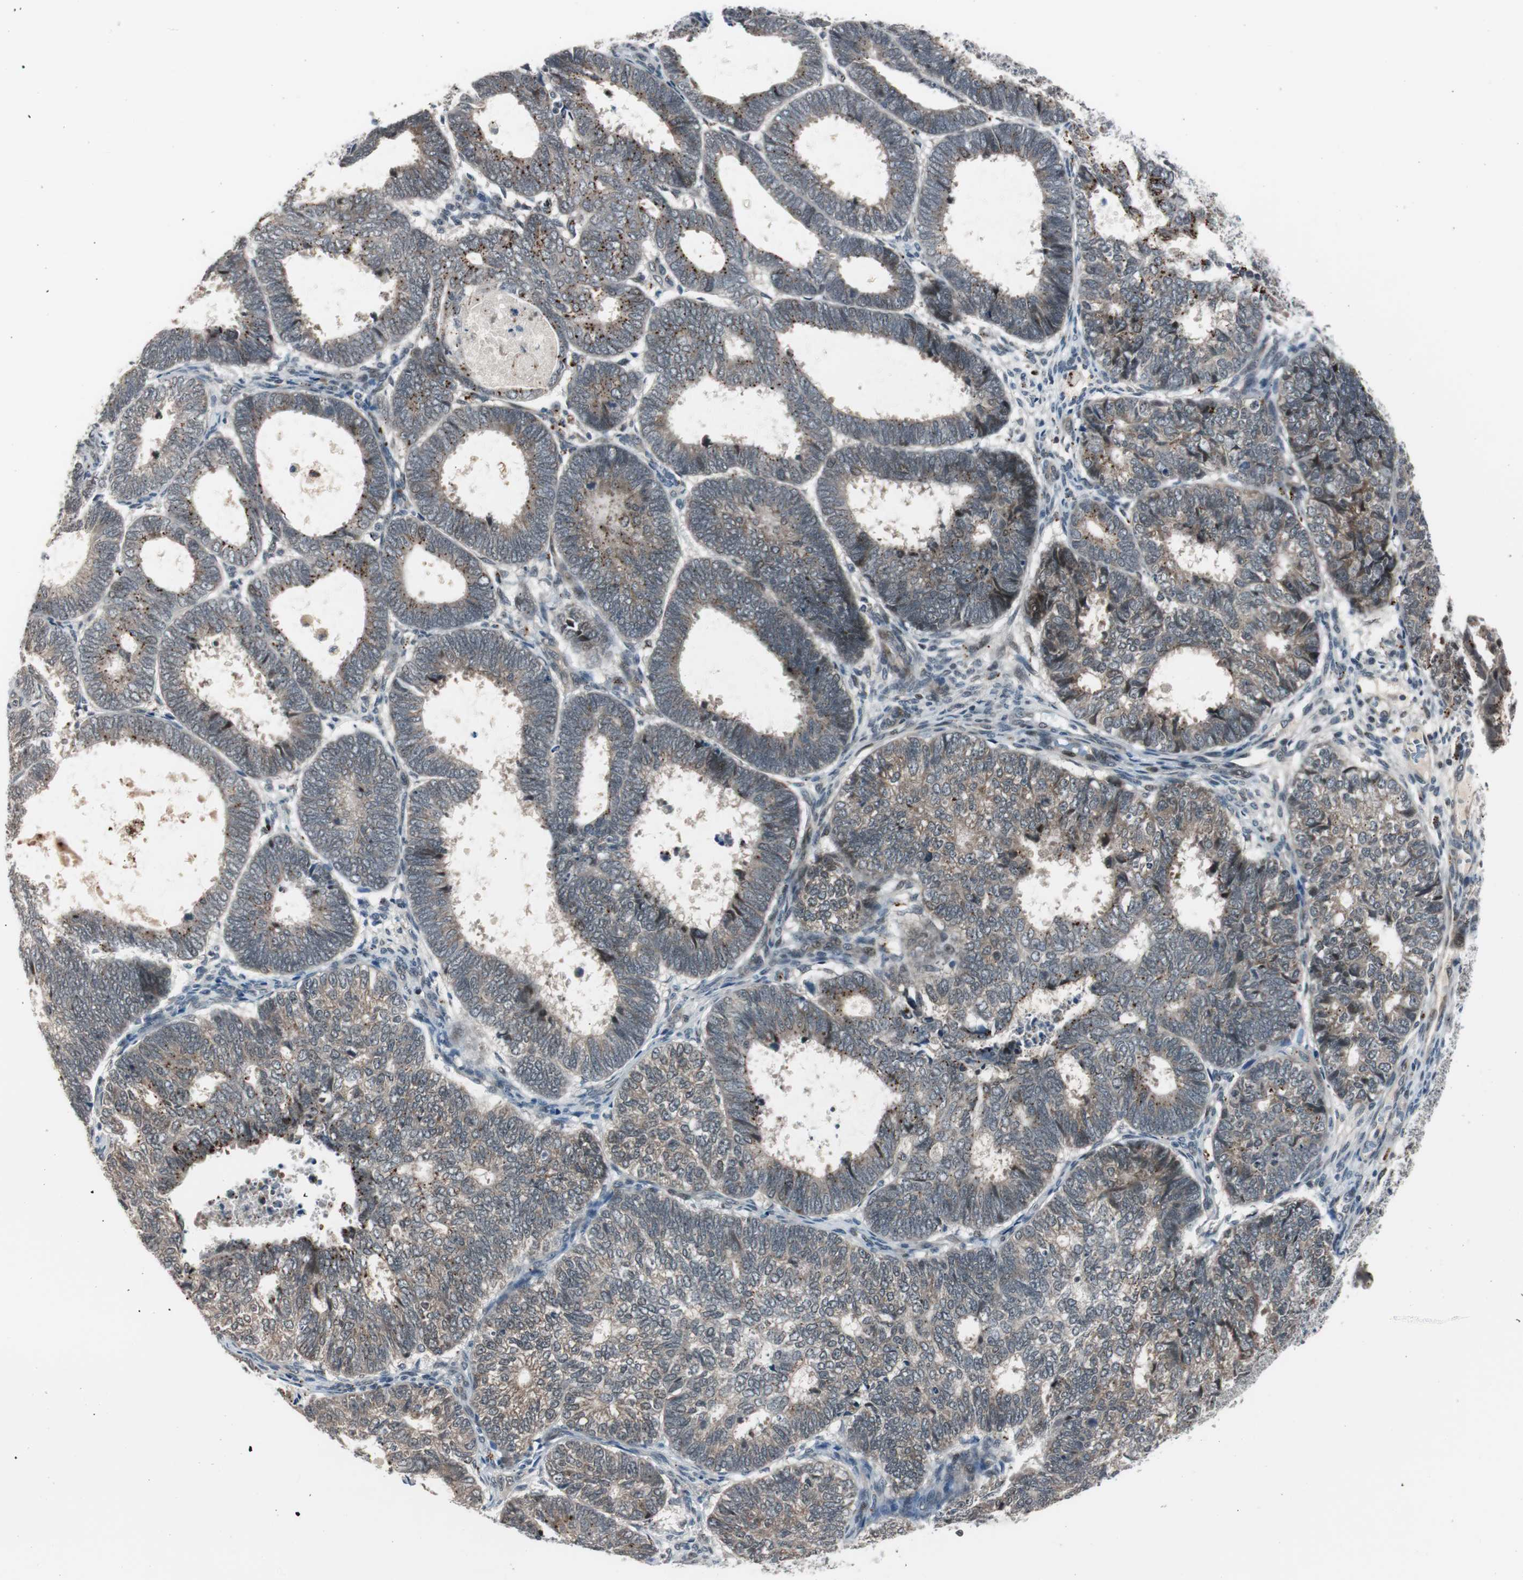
{"staining": {"intensity": "strong", "quantity": "25%-75%", "location": "cytoplasmic/membranous"}, "tissue": "endometrial cancer", "cell_type": "Tumor cells", "image_type": "cancer", "snomed": [{"axis": "morphology", "description": "Adenocarcinoma, NOS"}, {"axis": "topography", "description": "Uterus"}], "caption": "Endometrial adenocarcinoma stained with immunohistochemistry demonstrates strong cytoplasmic/membranous staining in approximately 25%-75% of tumor cells.", "gene": "BOLA1", "patient": {"sex": "female", "age": 60}}